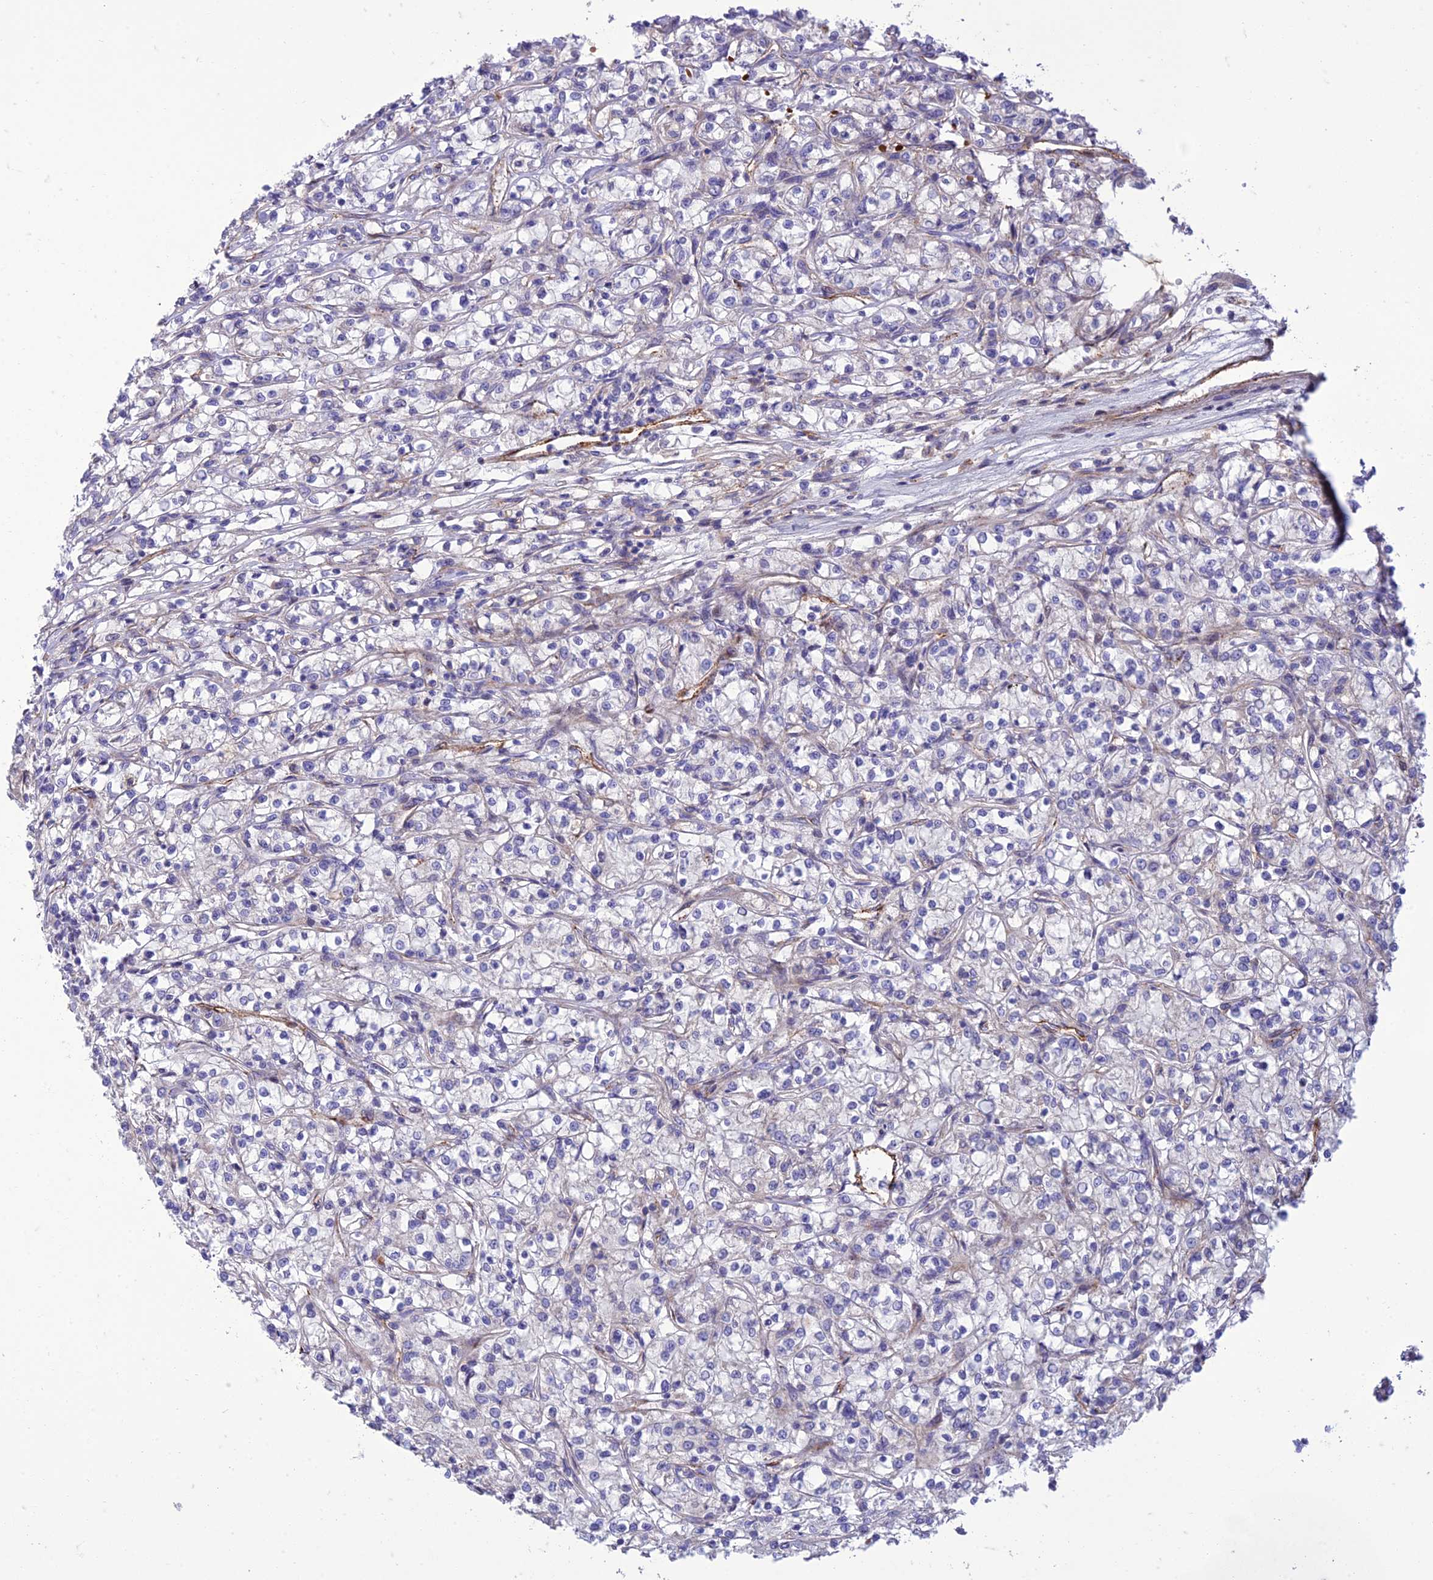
{"staining": {"intensity": "negative", "quantity": "none", "location": "none"}, "tissue": "renal cancer", "cell_type": "Tumor cells", "image_type": "cancer", "snomed": [{"axis": "morphology", "description": "Adenocarcinoma, NOS"}, {"axis": "topography", "description": "Kidney"}], "caption": "DAB immunohistochemical staining of human adenocarcinoma (renal) demonstrates no significant positivity in tumor cells.", "gene": "SEL1L3", "patient": {"sex": "female", "age": 59}}